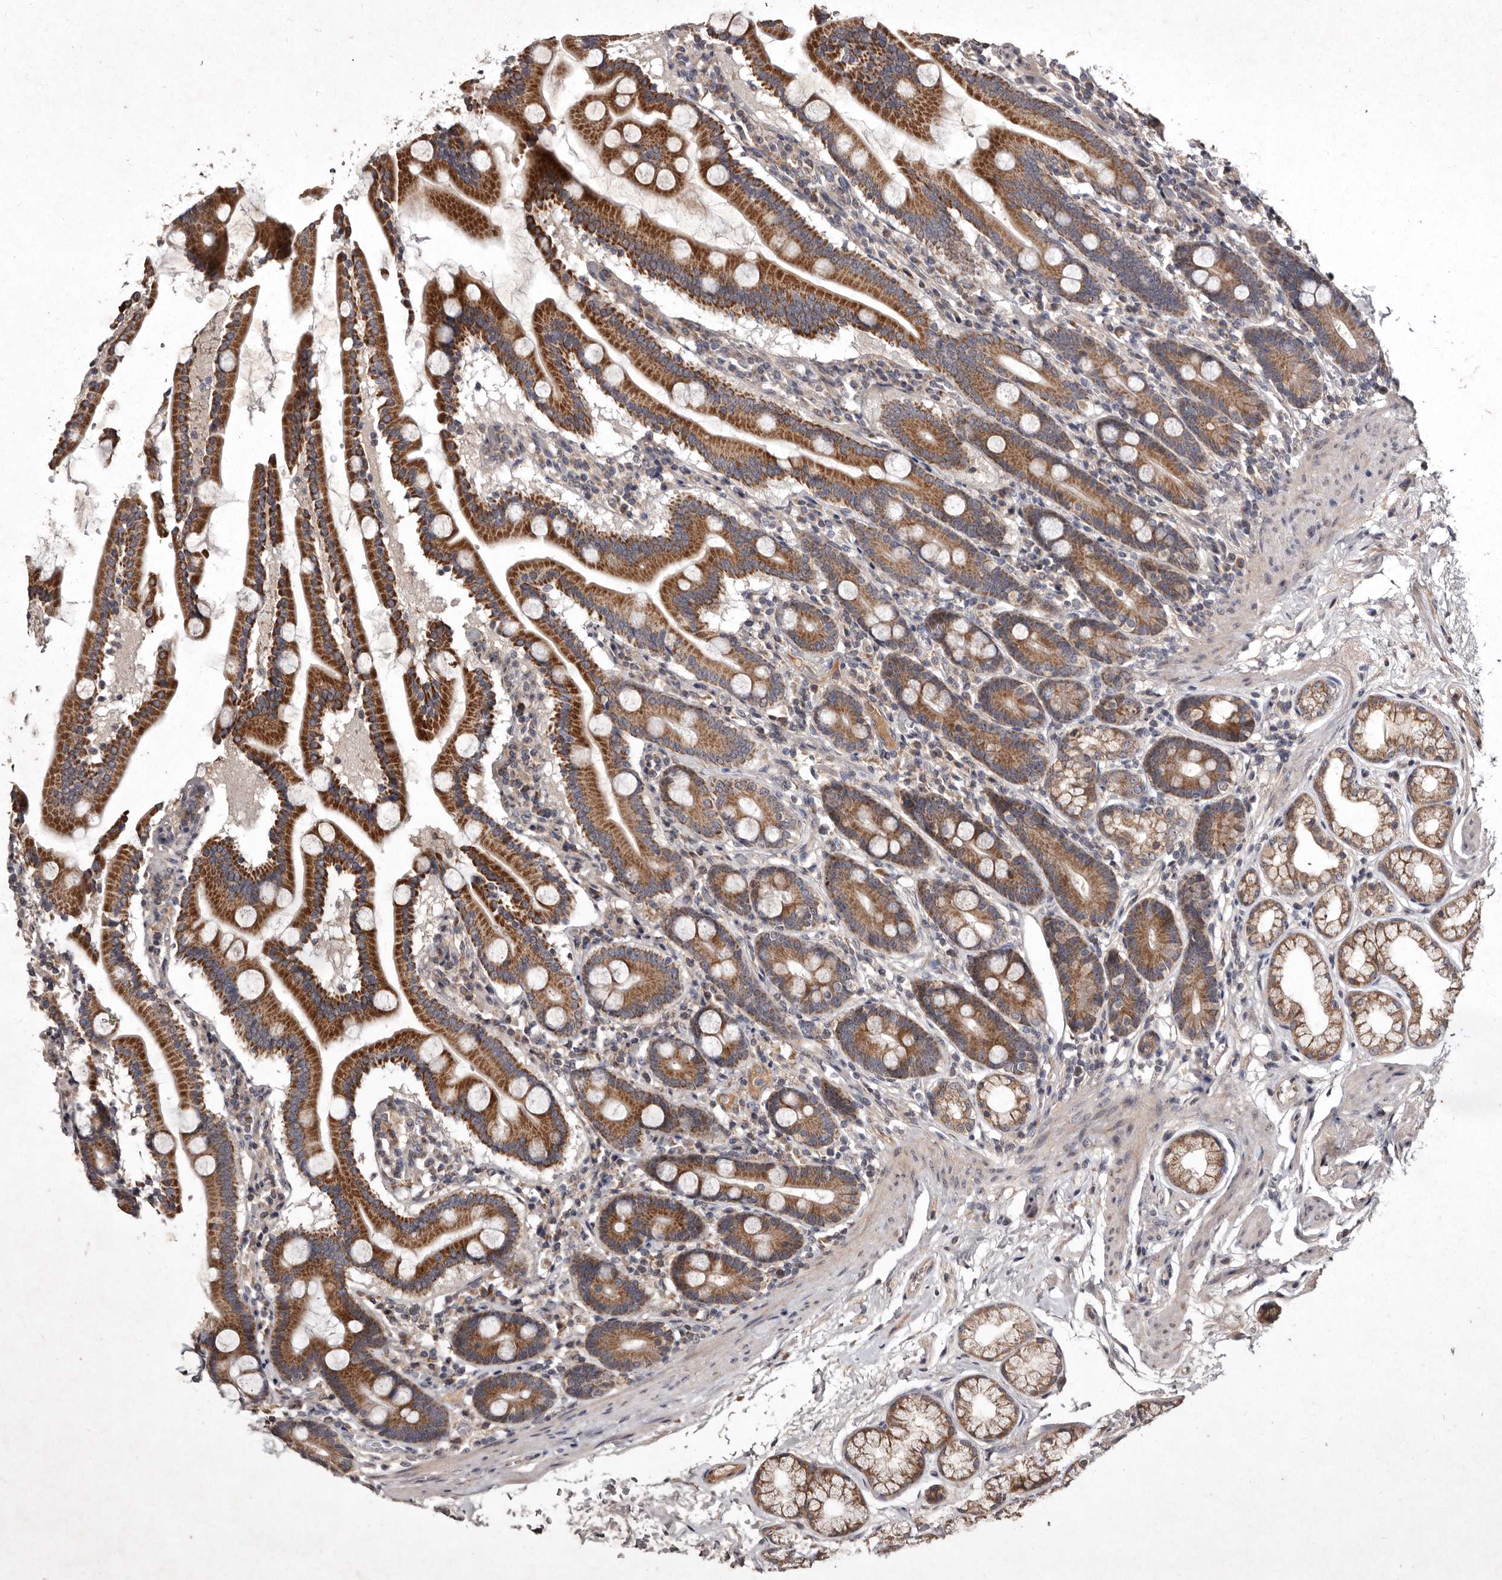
{"staining": {"intensity": "strong", "quantity": ">75%", "location": "cytoplasmic/membranous"}, "tissue": "duodenum", "cell_type": "Glandular cells", "image_type": "normal", "snomed": [{"axis": "morphology", "description": "Normal tissue, NOS"}, {"axis": "topography", "description": "Duodenum"}], "caption": "This histopathology image reveals IHC staining of benign human duodenum, with high strong cytoplasmic/membranous expression in approximately >75% of glandular cells.", "gene": "FLAD1", "patient": {"sex": "male", "age": 55}}